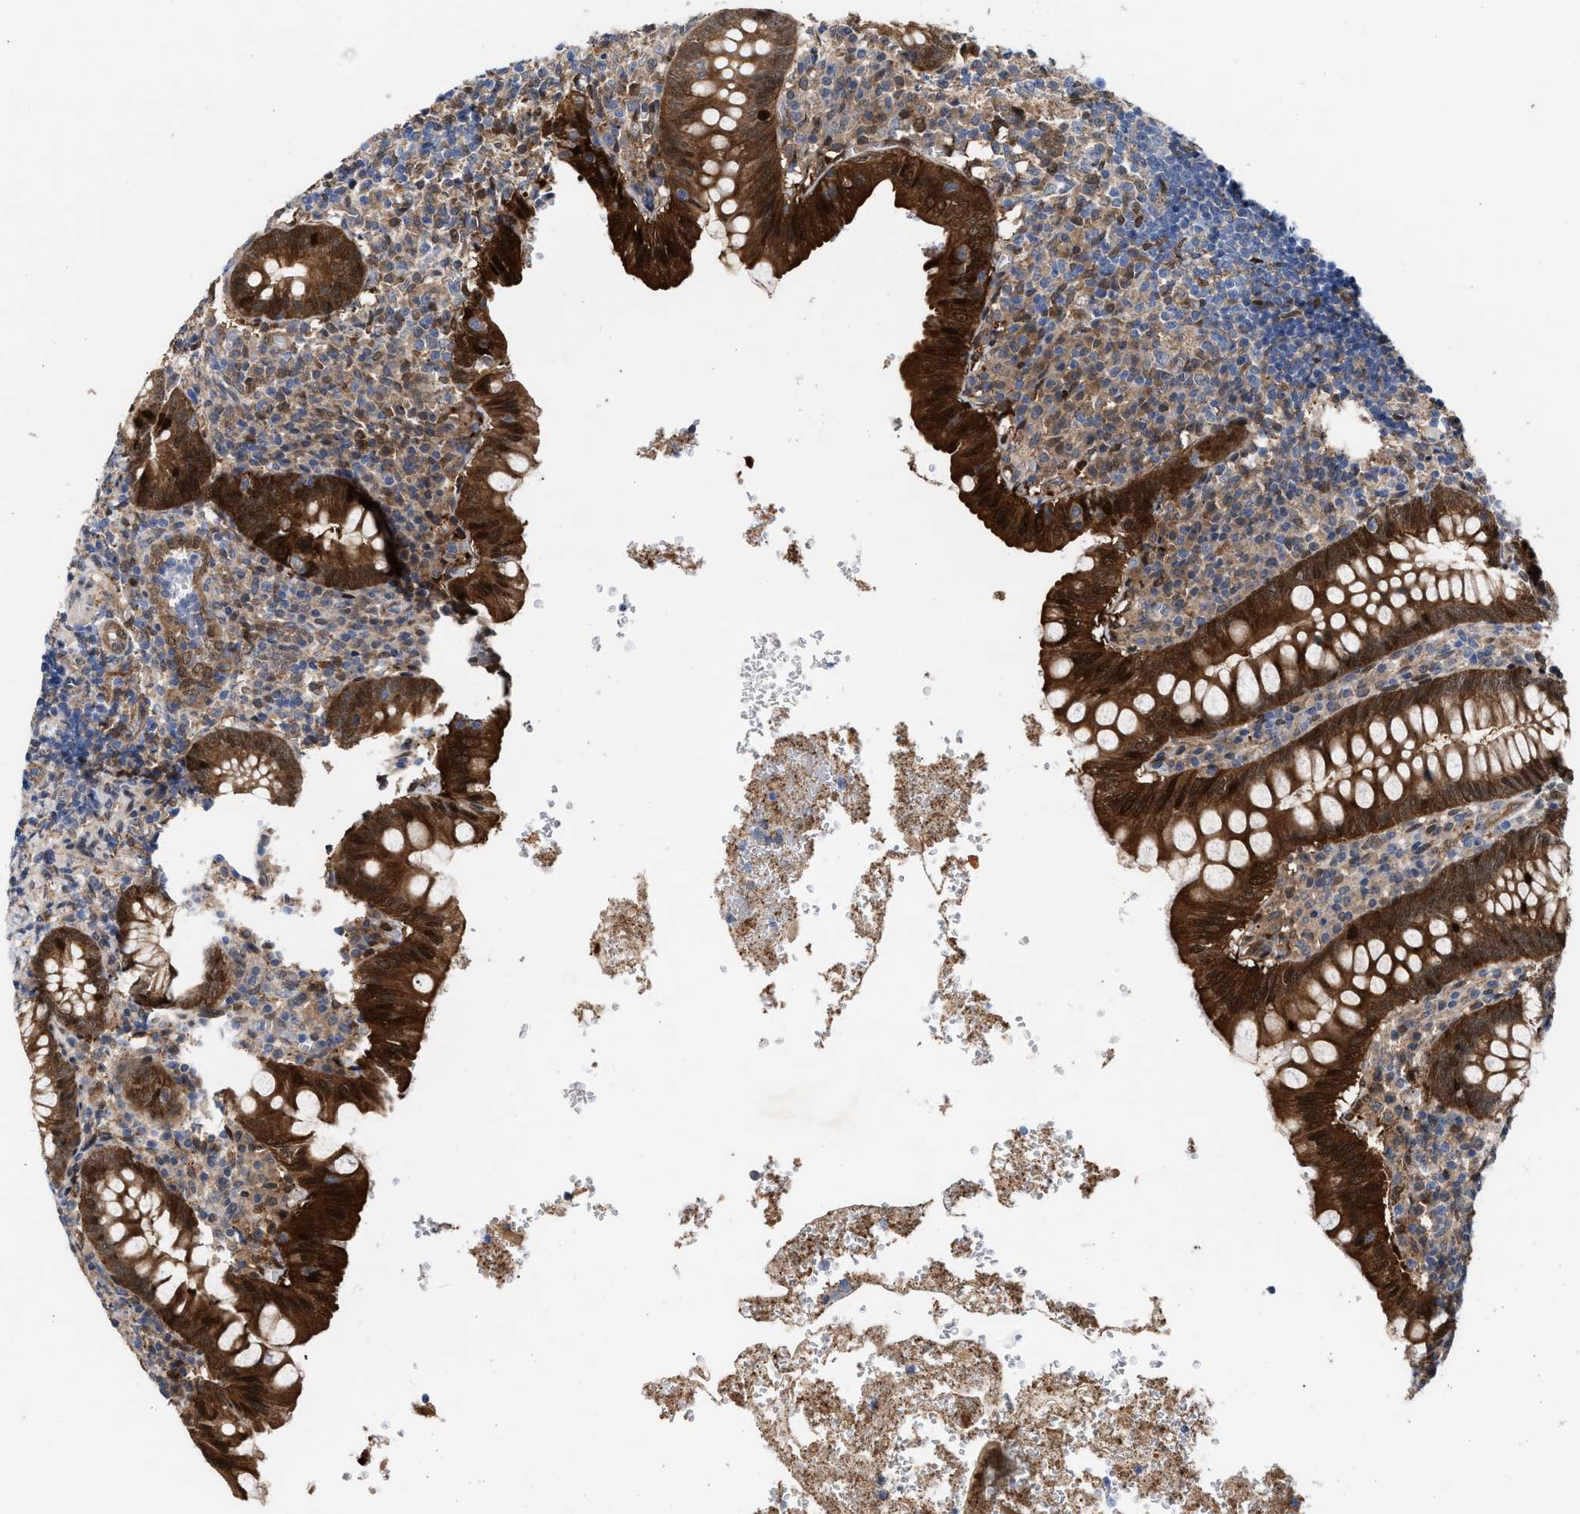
{"staining": {"intensity": "strong", "quantity": ">75%", "location": "cytoplasmic/membranous,nuclear"}, "tissue": "appendix", "cell_type": "Glandular cells", "image_type": "normal", "snomed": [{"axis": "morphology", "description": "Normal tissue, NOS"}, {"axis": "topography", "description": "Appendix"}], "caption": "Appendix was stained to show a protein in brown. There is high levels of strong cytoplasmic/membranous,nuclear staining in about >75% of glandular cells. (DAB = brown stain, brightfield microscopy at high magnification).", "gene": "TP53I3", "patient": {"sex": "male", "age": 8}}